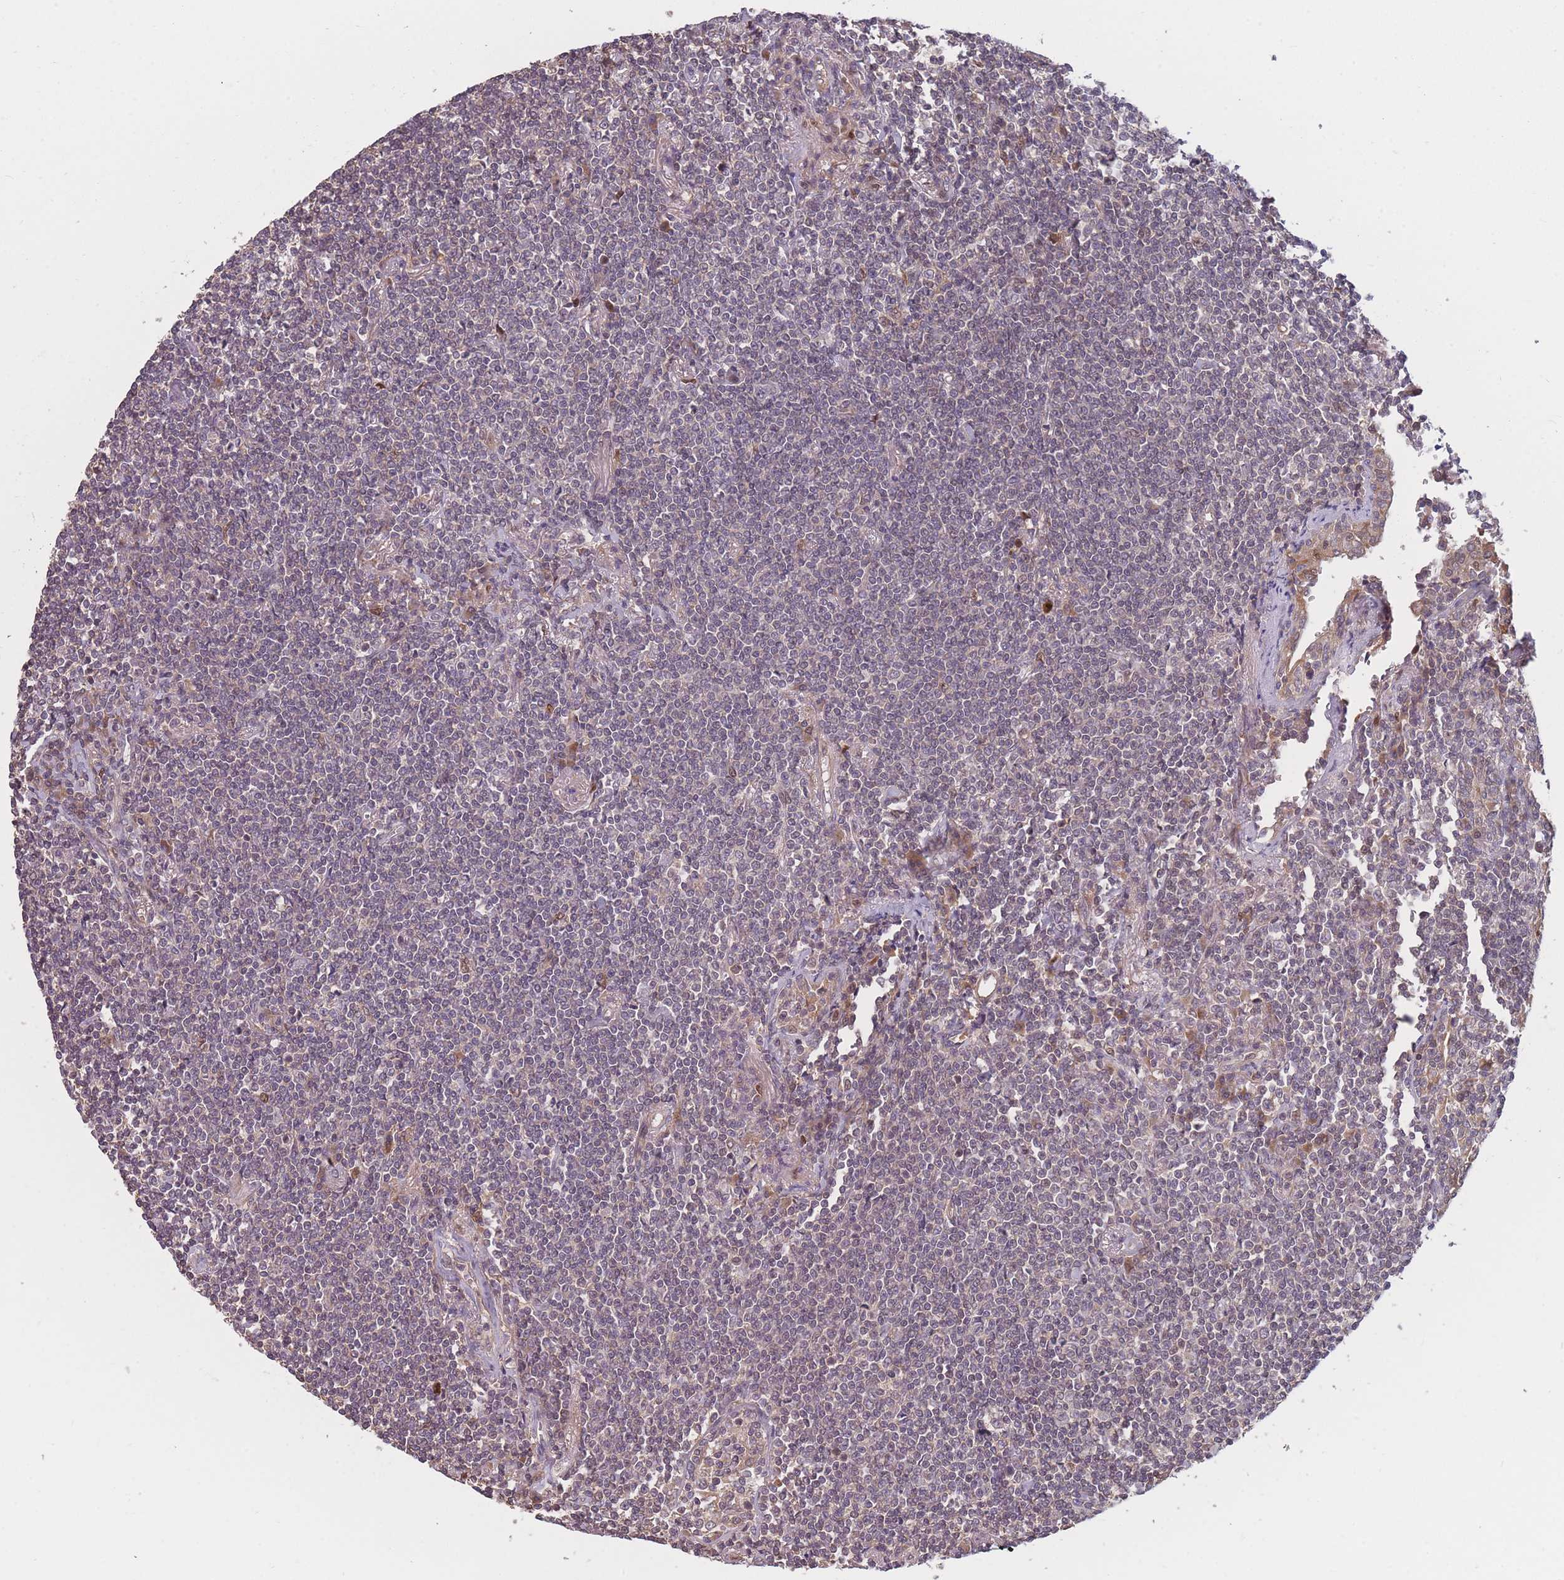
{"staining": {"intensity": "negative", "quantity": "none", "location": "none"}, "tissue": "lymphoma", "cell_type": "Tumor cells", "image_type": "cancer", "snomed": [{"axis": "morphology", "description": "Malignant lymphoma, non-Hodgkin's type, Low grade"}, {"axis": "topography", "description": "Lung"}], "caption": "IHC image of neoplastic tissue: human malignant lymphoma, non-Hodgkin's type (low-grade) stained with DAB (3,3'-diaminobenzidine) shows no significant protein staining in tumor cells.", "gene": "FAM153A", "patient": {"sex": "female", "age": 71}}